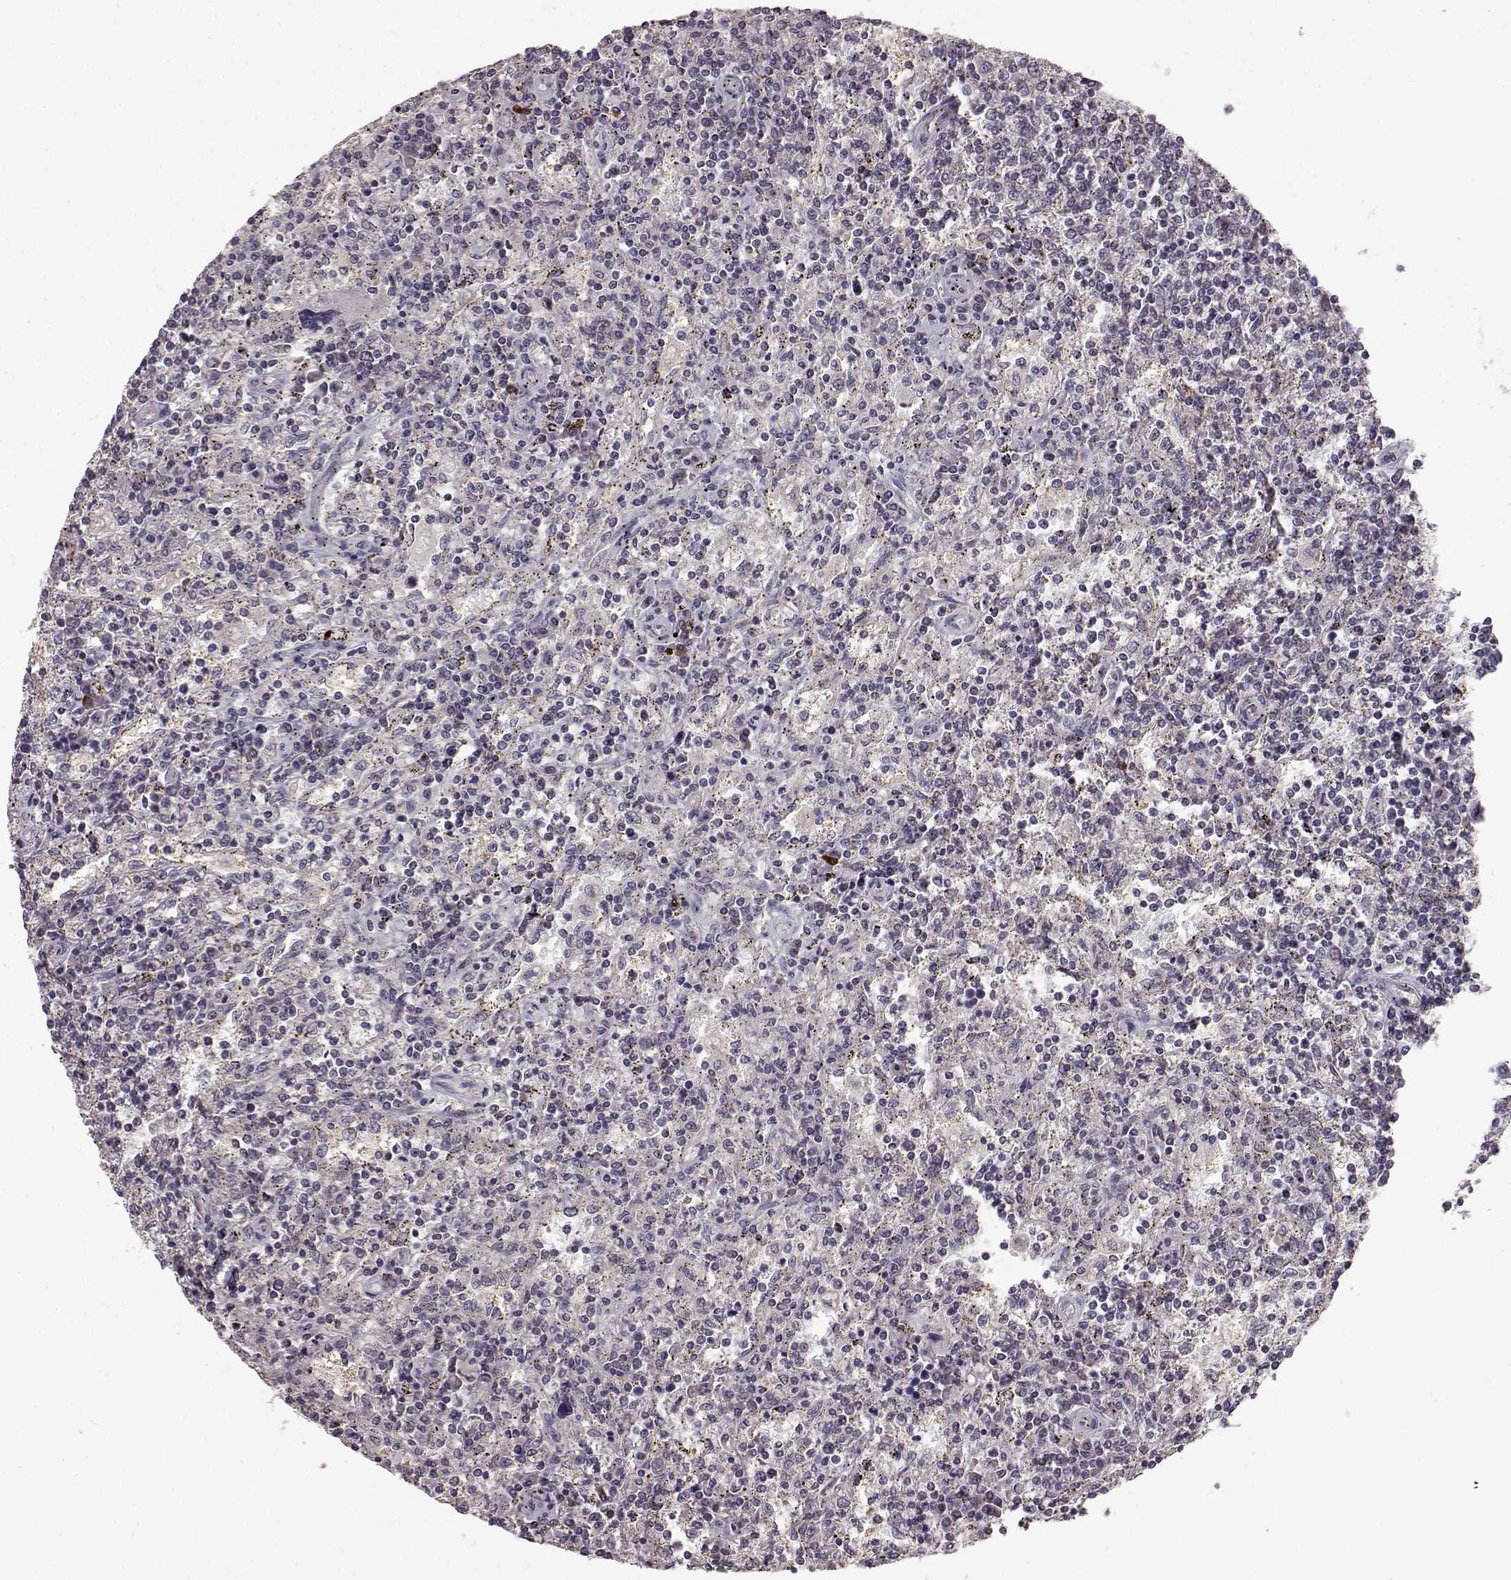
{"staining": {"intensity": "negative", "quantity": "none", "location": "none"}, "tissue": "lymphoma", "cell_type": "Tumor cells", "image_type": "cancer", "snomed": [{"axis": "morphology", "description": "Malignant lymphoma, non-Hodgkin's type, Low grade"}, {"axis": "topography", "description": "Spleen"}], "caption": "Immunohistochemistry (IHC) photomicrograph of neoplastic tissue: human malignant lymphoma, non-Hodgkin's type (low-grade) stained with DAB (3,3'-diaminobenzidine) displays no significant protein expression in tumor cells.", "gene": "ERBB3", "patient": {"sex": "male", "age": 62}}